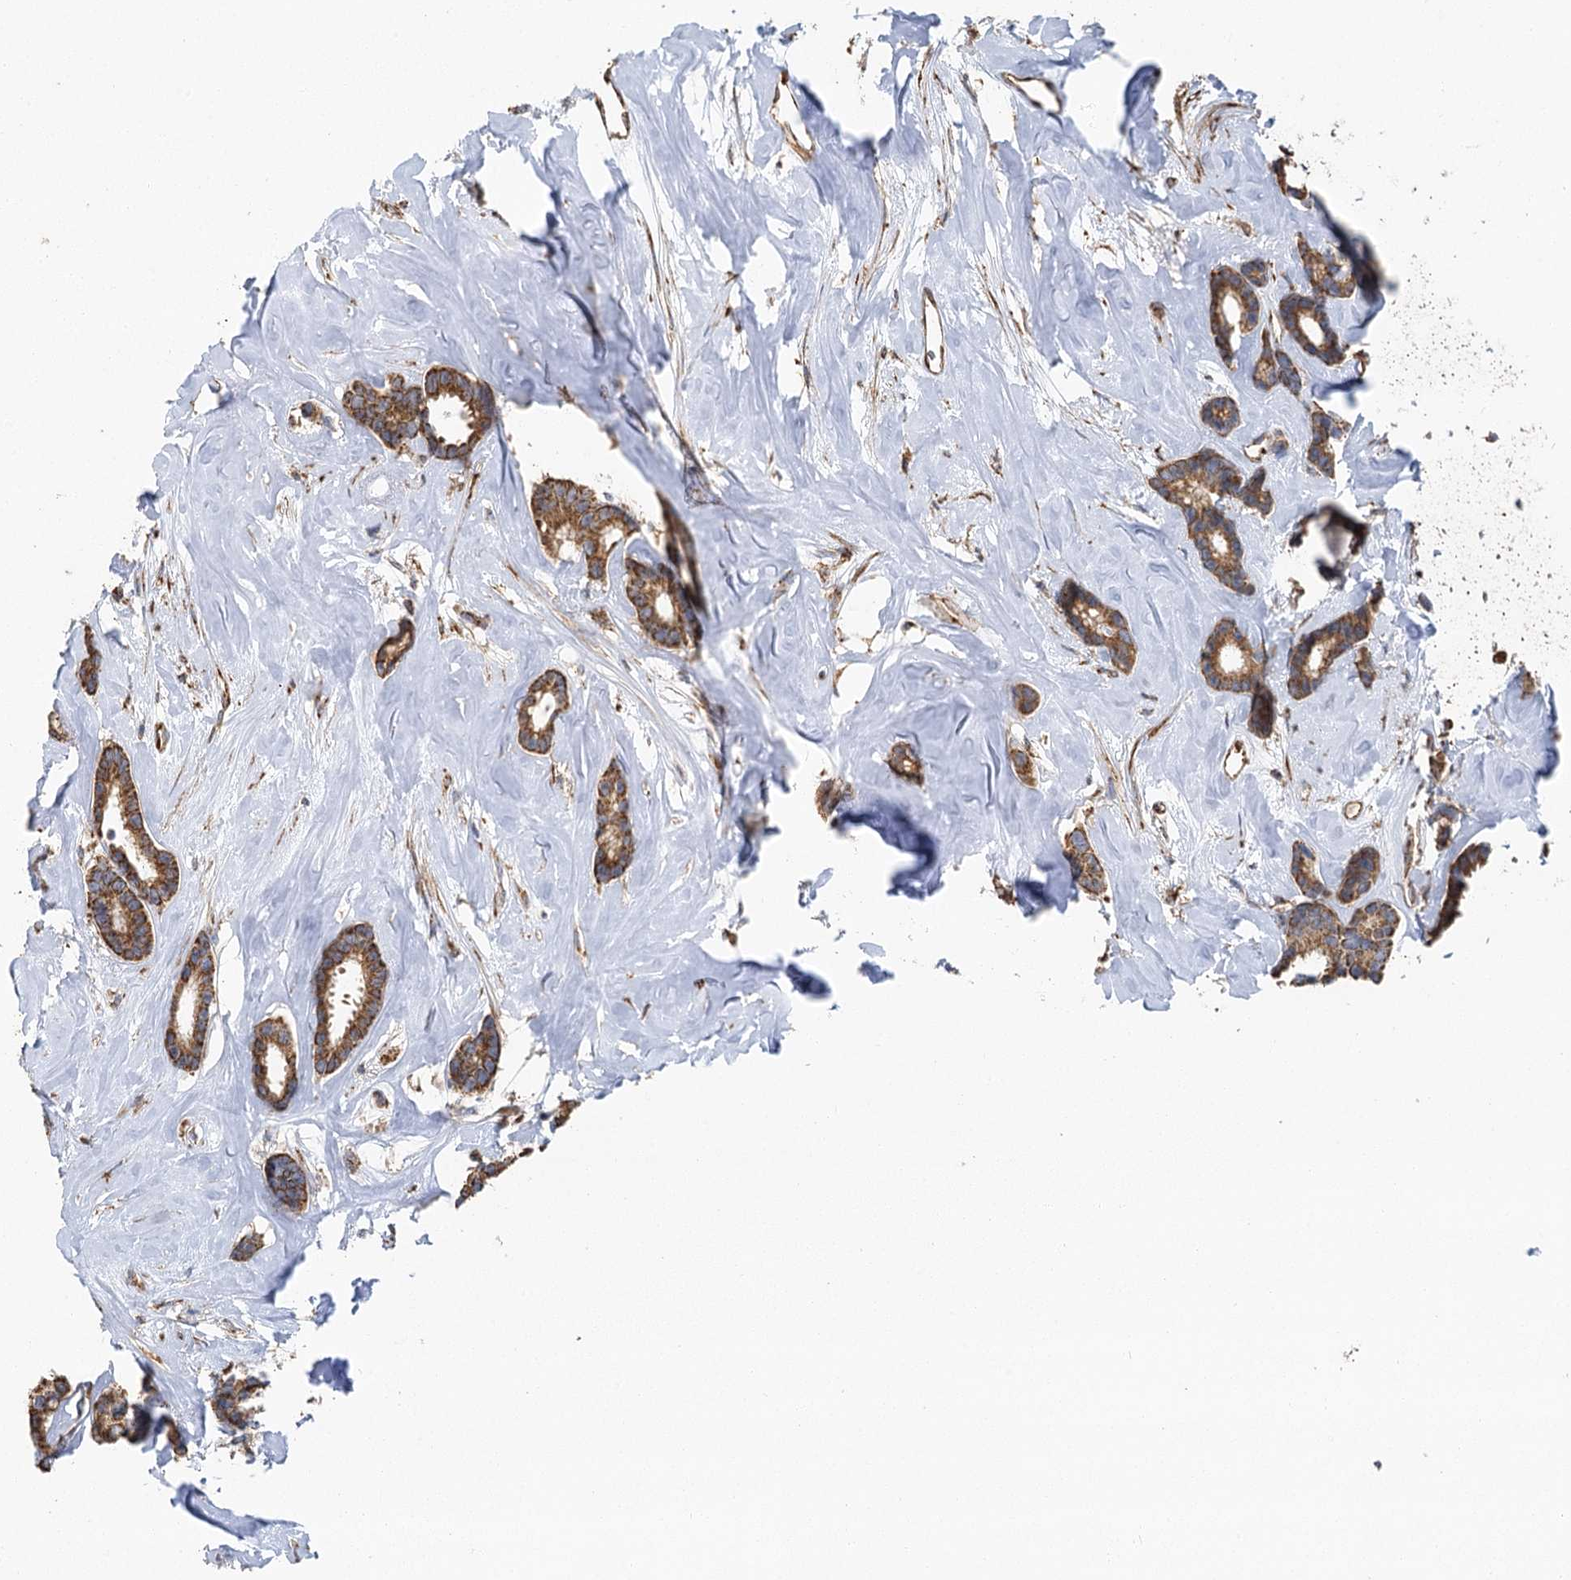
{"staining": {"intensity": "moderate", "quantity": ">75%", "location": "cytoplasmic/membranous"}, "tissue": "breast cancer", "cell_type": "Tumor cells", "image_type": "cancer", "snomed": [{"axis": "morphology", "description": "Duct carcinoma"}, {"axis": "topography", "description": "Breast"}], "caption": "Immunohistochemical staining of breast cancer (intraductal carcinoma) demonstrates moderate cytoplasmic/membranous protein expression in about >75% of tumor cells.", "gene": "IL11RA", "patient": {"sex": "female", "age": 87}}